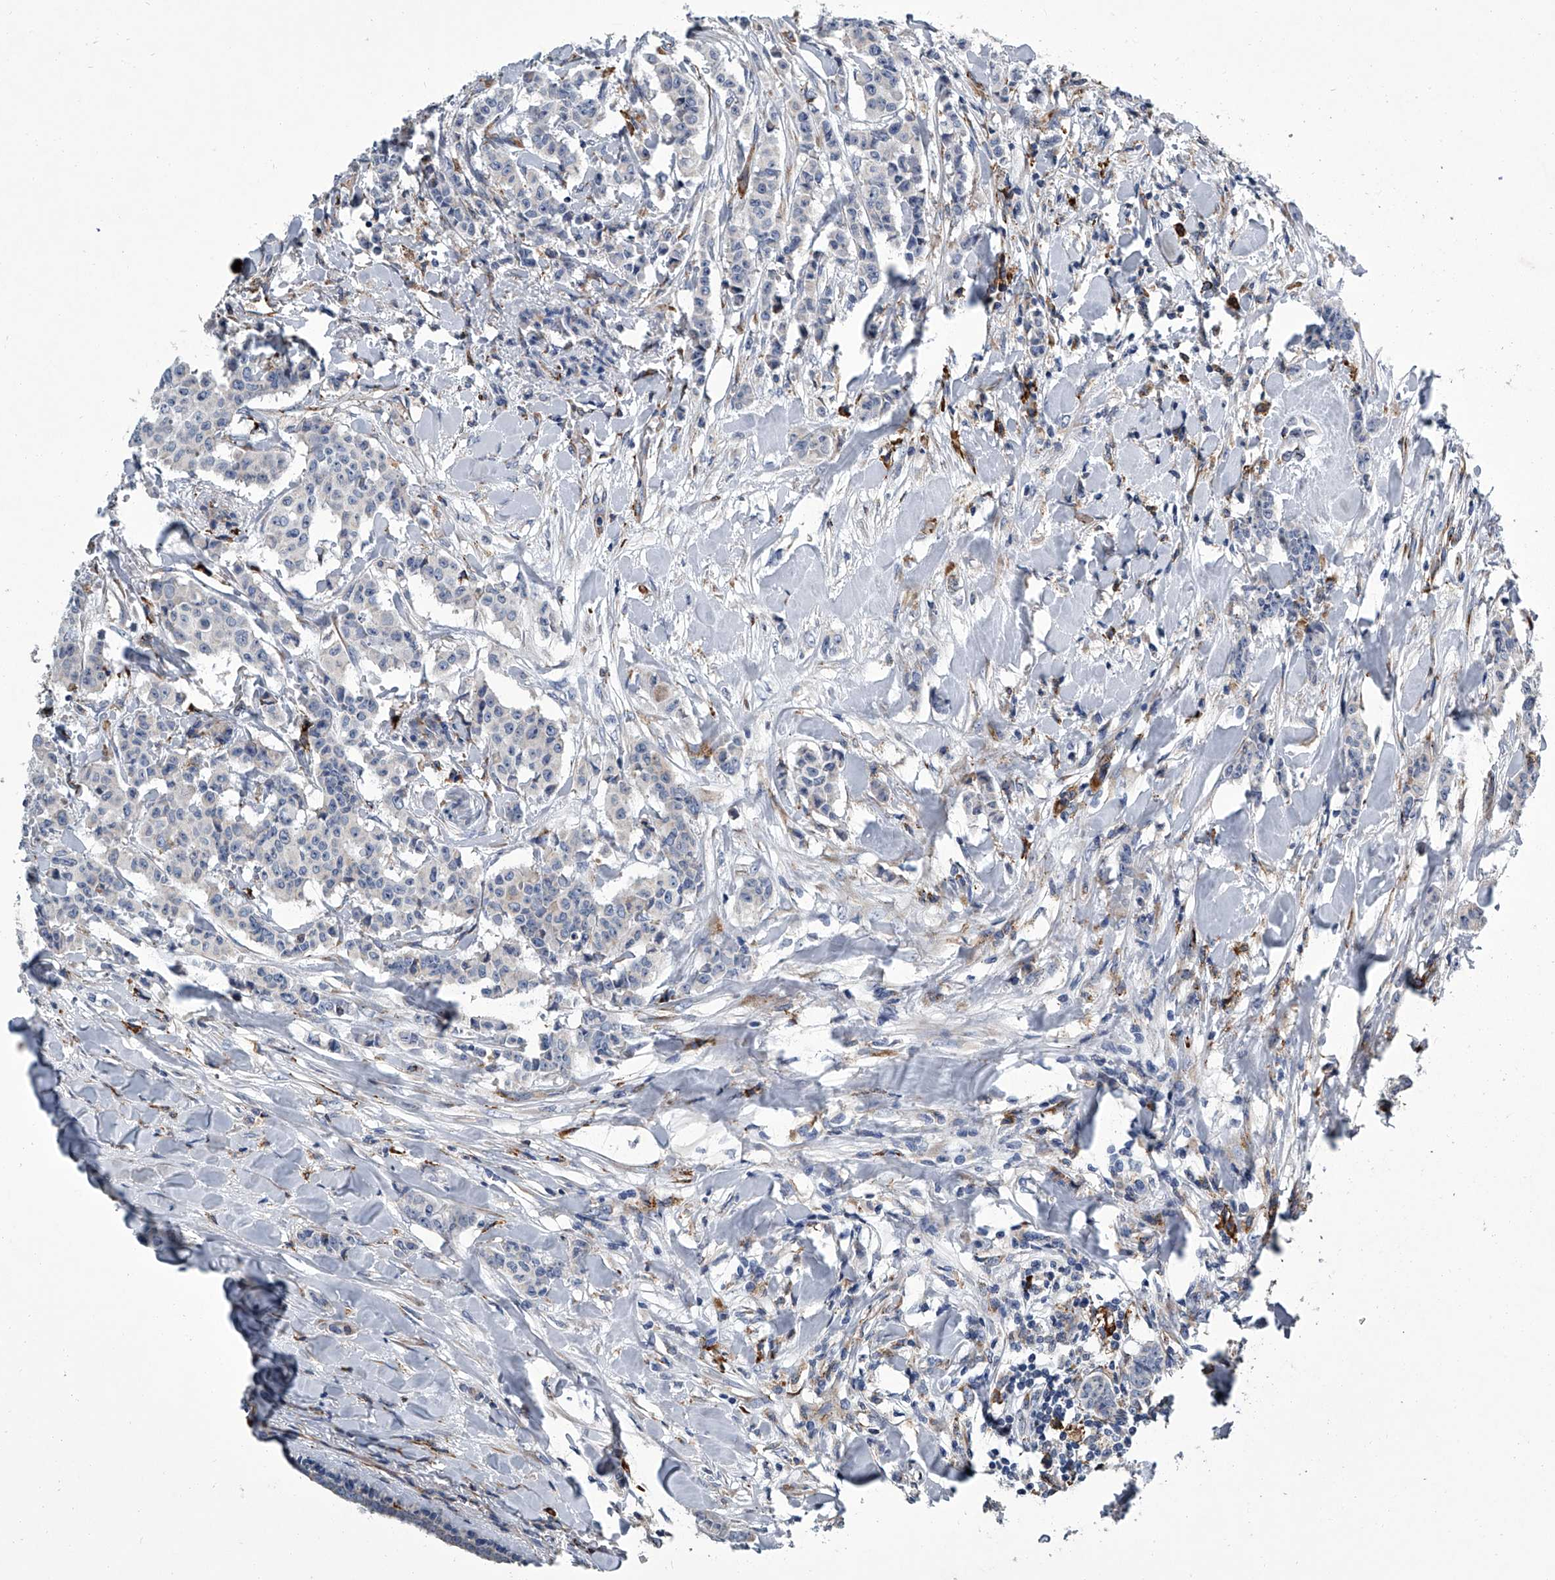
{"staining": {"intensity": "negative", "quantity": "none", "location": "none"}, "tissue": "breast cancer", "cell_type": "Tumor cells", "image_type": "cancer", "snomed": [{"axis": "morphology", "description": "Duct carcinoma"}, {"axis": "topography", "description": "Breast"}], "caption": "This is an IHC image of human breast infiltrating ductal carcinoma. There is no positivity in tumor cells.", "gene": "TMEM63C", "patient": {"sex": "female", "age": 40}}